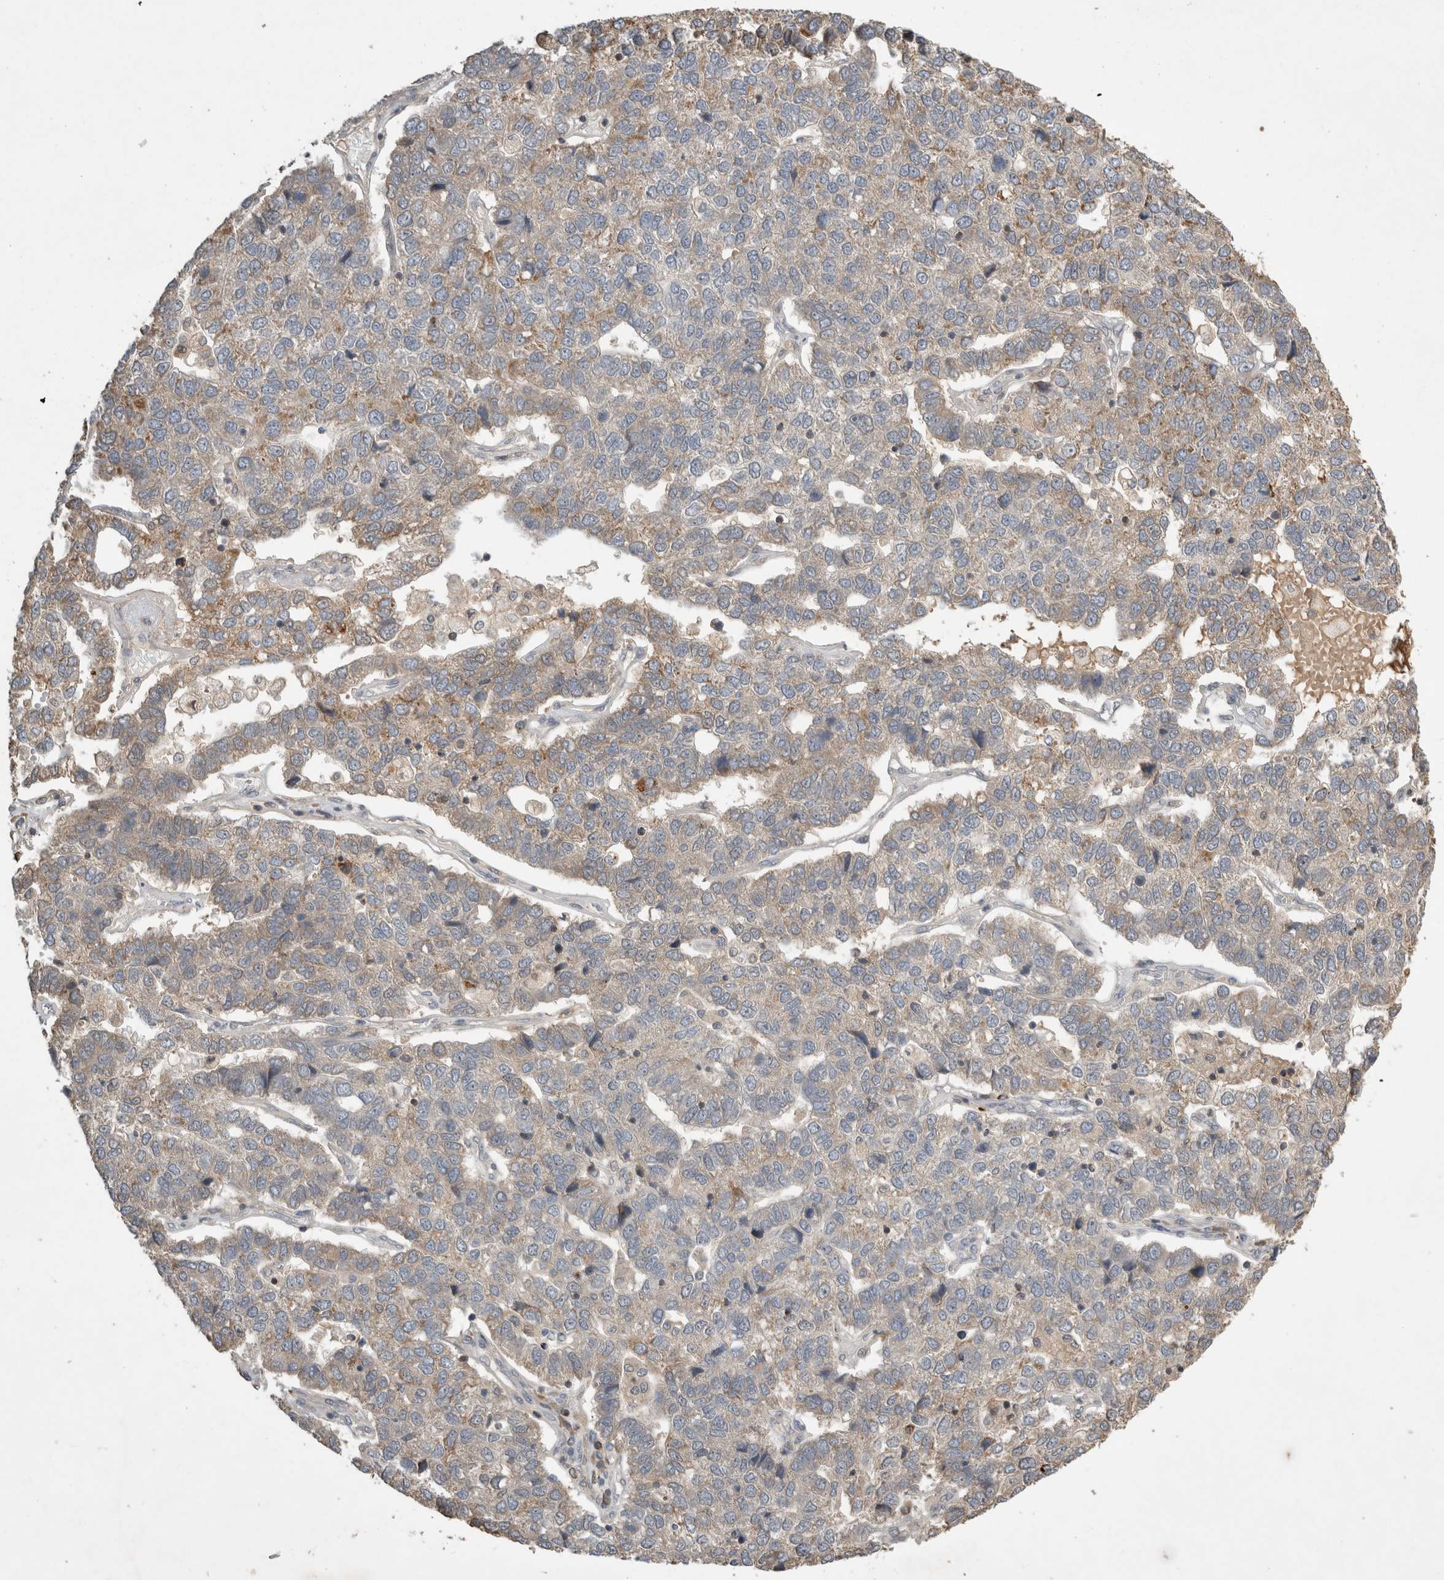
{"staining": {"intensity": "weak", "quantity": "25%-75%", "location": "cytoplasmic/membranous"}, "tissue": "pancreatic cancer", "cell_type": "Tumor cells", "image_type": "cancer", "snomed": [{"axis": "morphology", "description": "Adenocarcinoma, NOS"}, {"axis": "topography", "description": "Pancreas"}], "caption": "Immunohistochemical staining of pancreatic cancer (adenocarcinoma) shows weak cytoplasmic/membranous protein positivity in approximately 25%-75% of tumor cells.", "gene": "SERAC1", "patient": {"sex": "female", "age": 61}}